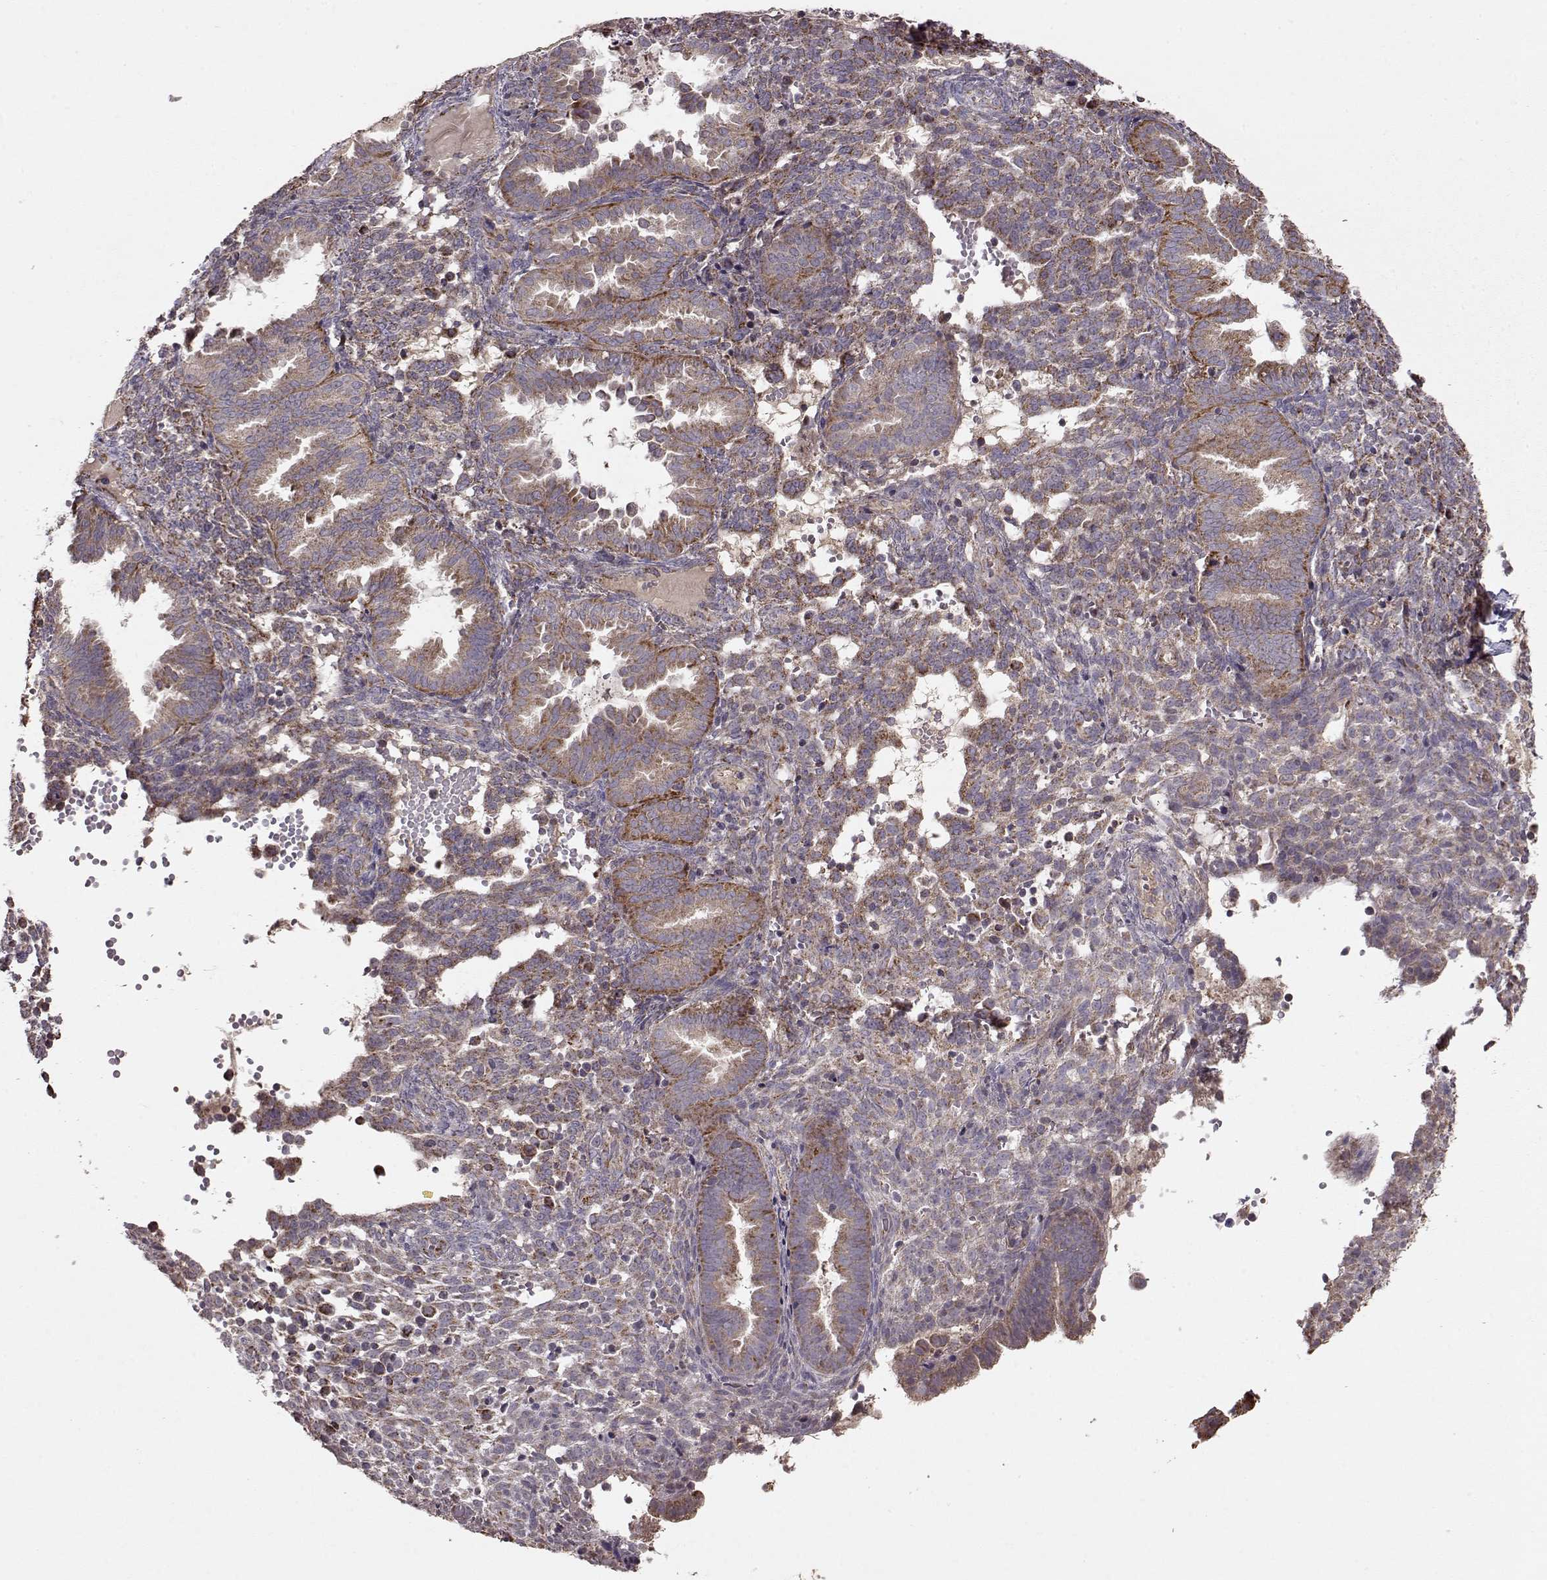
{"staining": {"intensity": "weak", "quantity": ">75%", "location": "cytoplasmic/membranous"}, "tissue": "endometrium", "cell_type": "Cells in endometrial stroma", "image_type": "normal", "snomed": [{"axis": "morphology", "description": "Normal tissue, NOS"}, {"axis": "topography", "description": "Endometrium"}], "caption": "Immunohistochemistry (IHC) of normal human endometrium demonstrates low levels of weak cytoplasmic/membranous expression in about >75% of cells in endometrial stroma.", "gene": "CMTM3", "patient": {"sex": "female", "age": 42}}